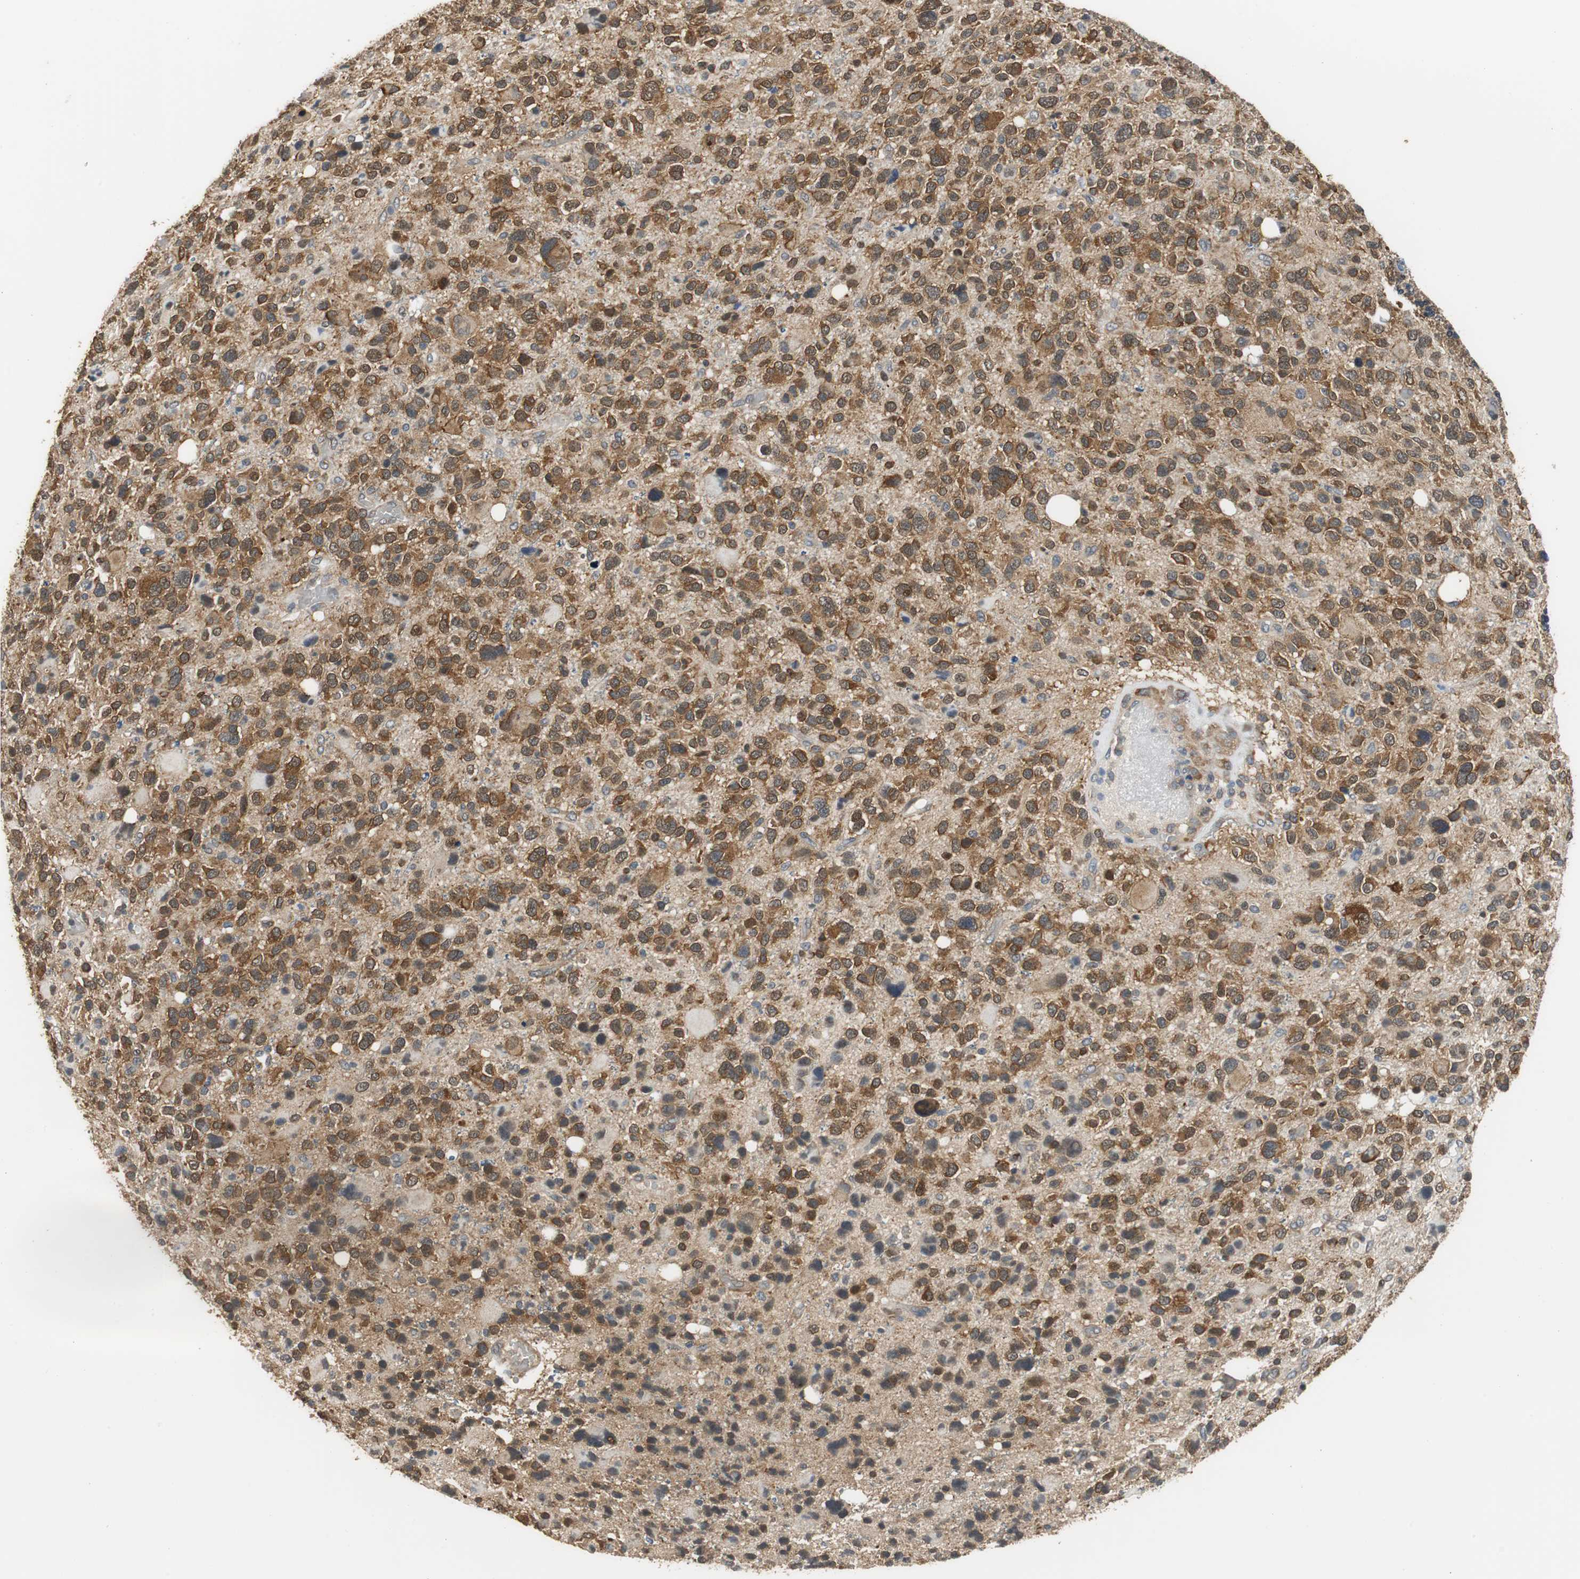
{"staining": {"intensity": "strong", "quantity": ">75%", "location": "cytoplasmic/membranous,nuclear"}, "tissue": "glioma", "cell_type": "Tumor cells", "image_type": "cancer", "snomed": [{"axis": "morphology", "description": "Glioma, malignant, High grade"}, {"axis": "topography", "description": "Brain"}], "caption": "This is an image of IHC staining of glioma, which shows strong positivity in the cytoplasmic/membranous and nuclear of tumor cells.", "gene": "UBQLN2", "patient": {"sex": "male", "age": 48}}